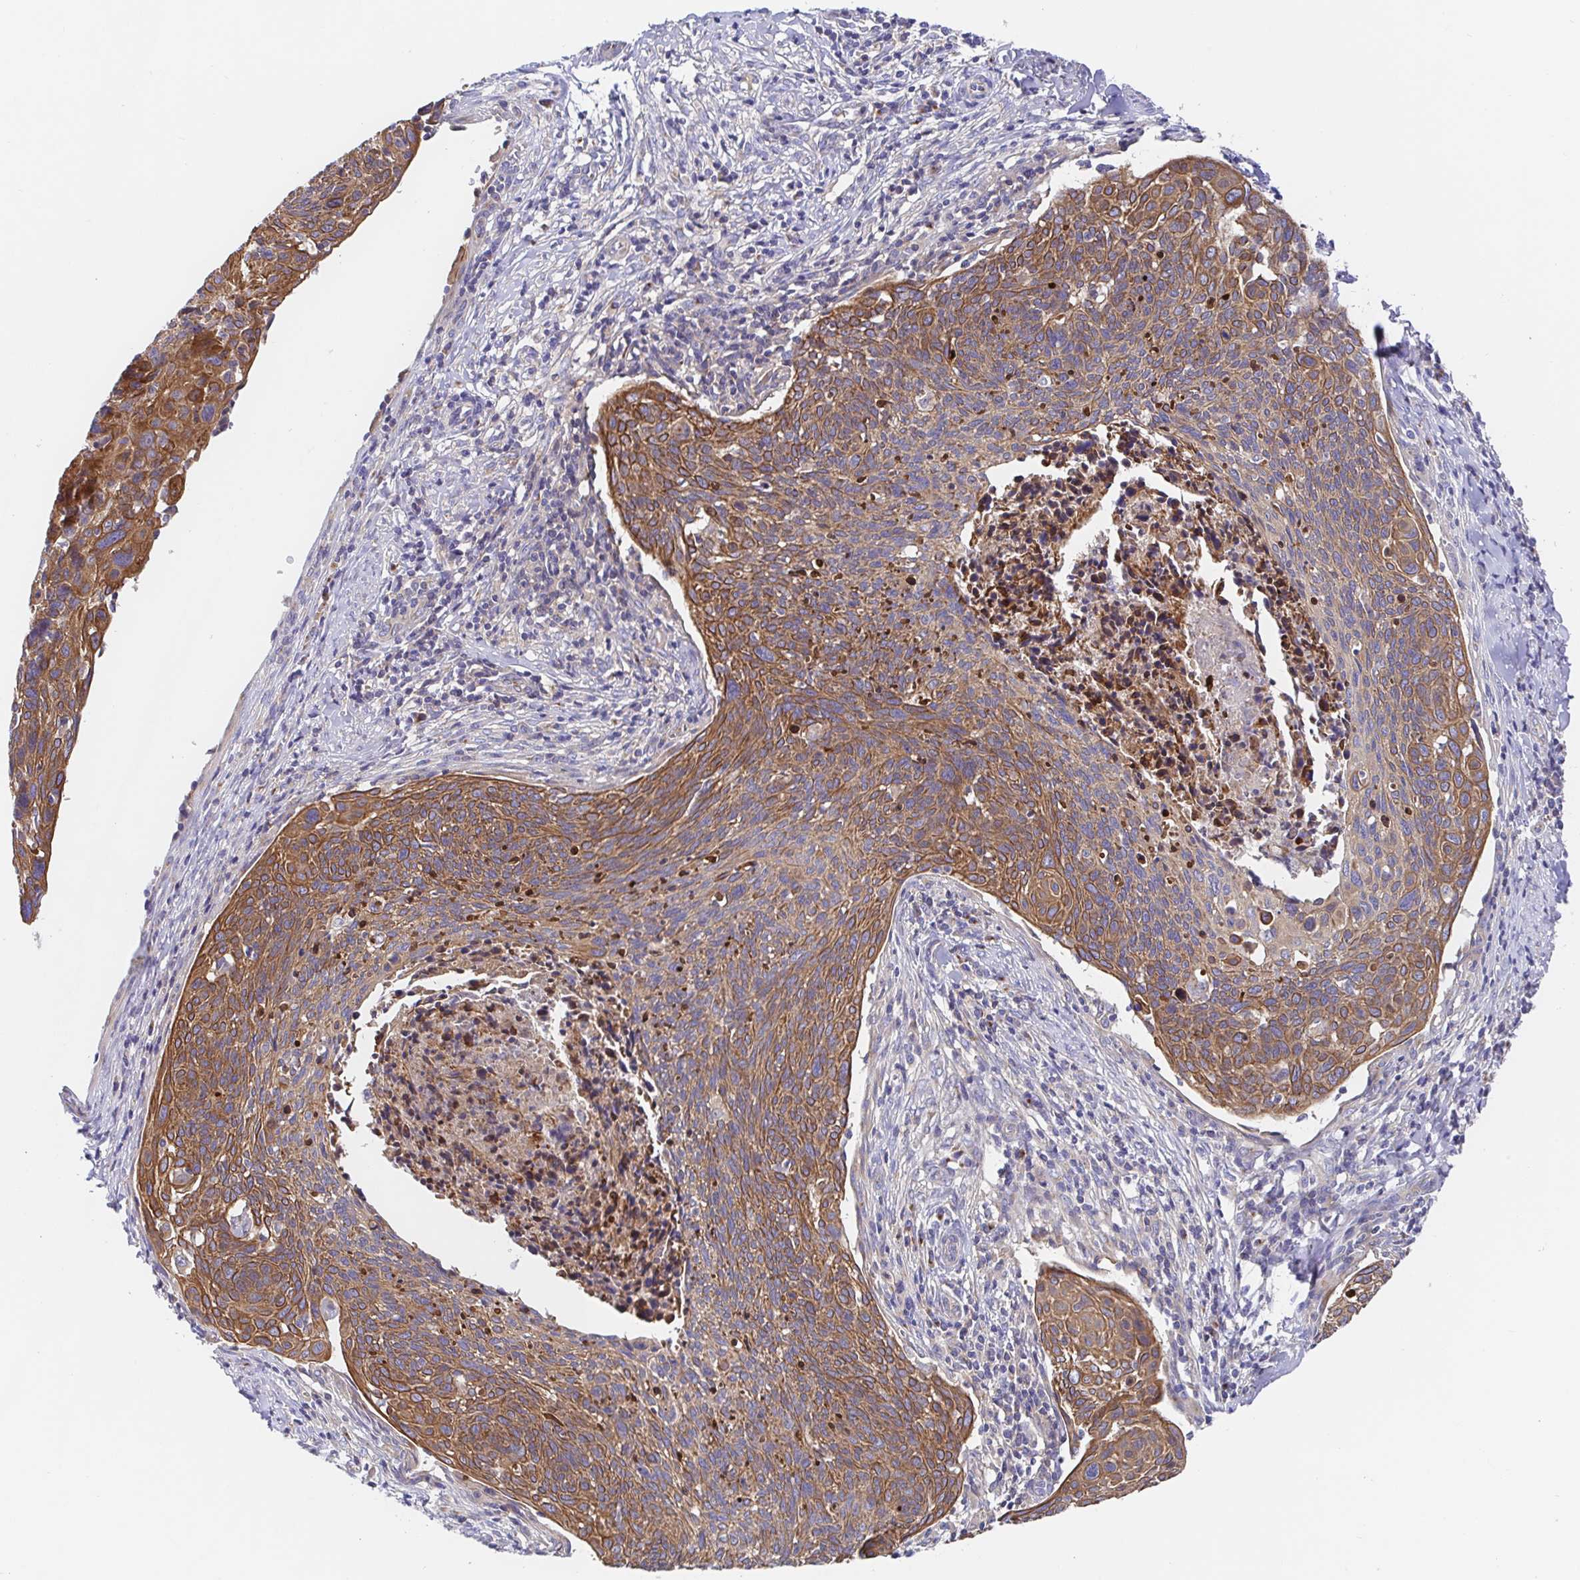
{"staining": {"intensity": "moderate", "quantity": ">75%", "location": "cytoplasmic/membranous"}, "tissue": "cervical cancer", "cell_type": "Tumor cells", "image_type": "cancer", "snomed": [{"axis": "morphology", "description": "Squamous cell carcinoma, NOS"}, {"axis": "topography", "description": "Cervix"}], "caption": "Tumor cells demonstrate moderate cytoplasmic/membranous positivity in approximately >75% of cells in squamous cell carcinoma (cervical).", "gene": "GOLGA1", "patient": {"sex": "female", "age": 49}}